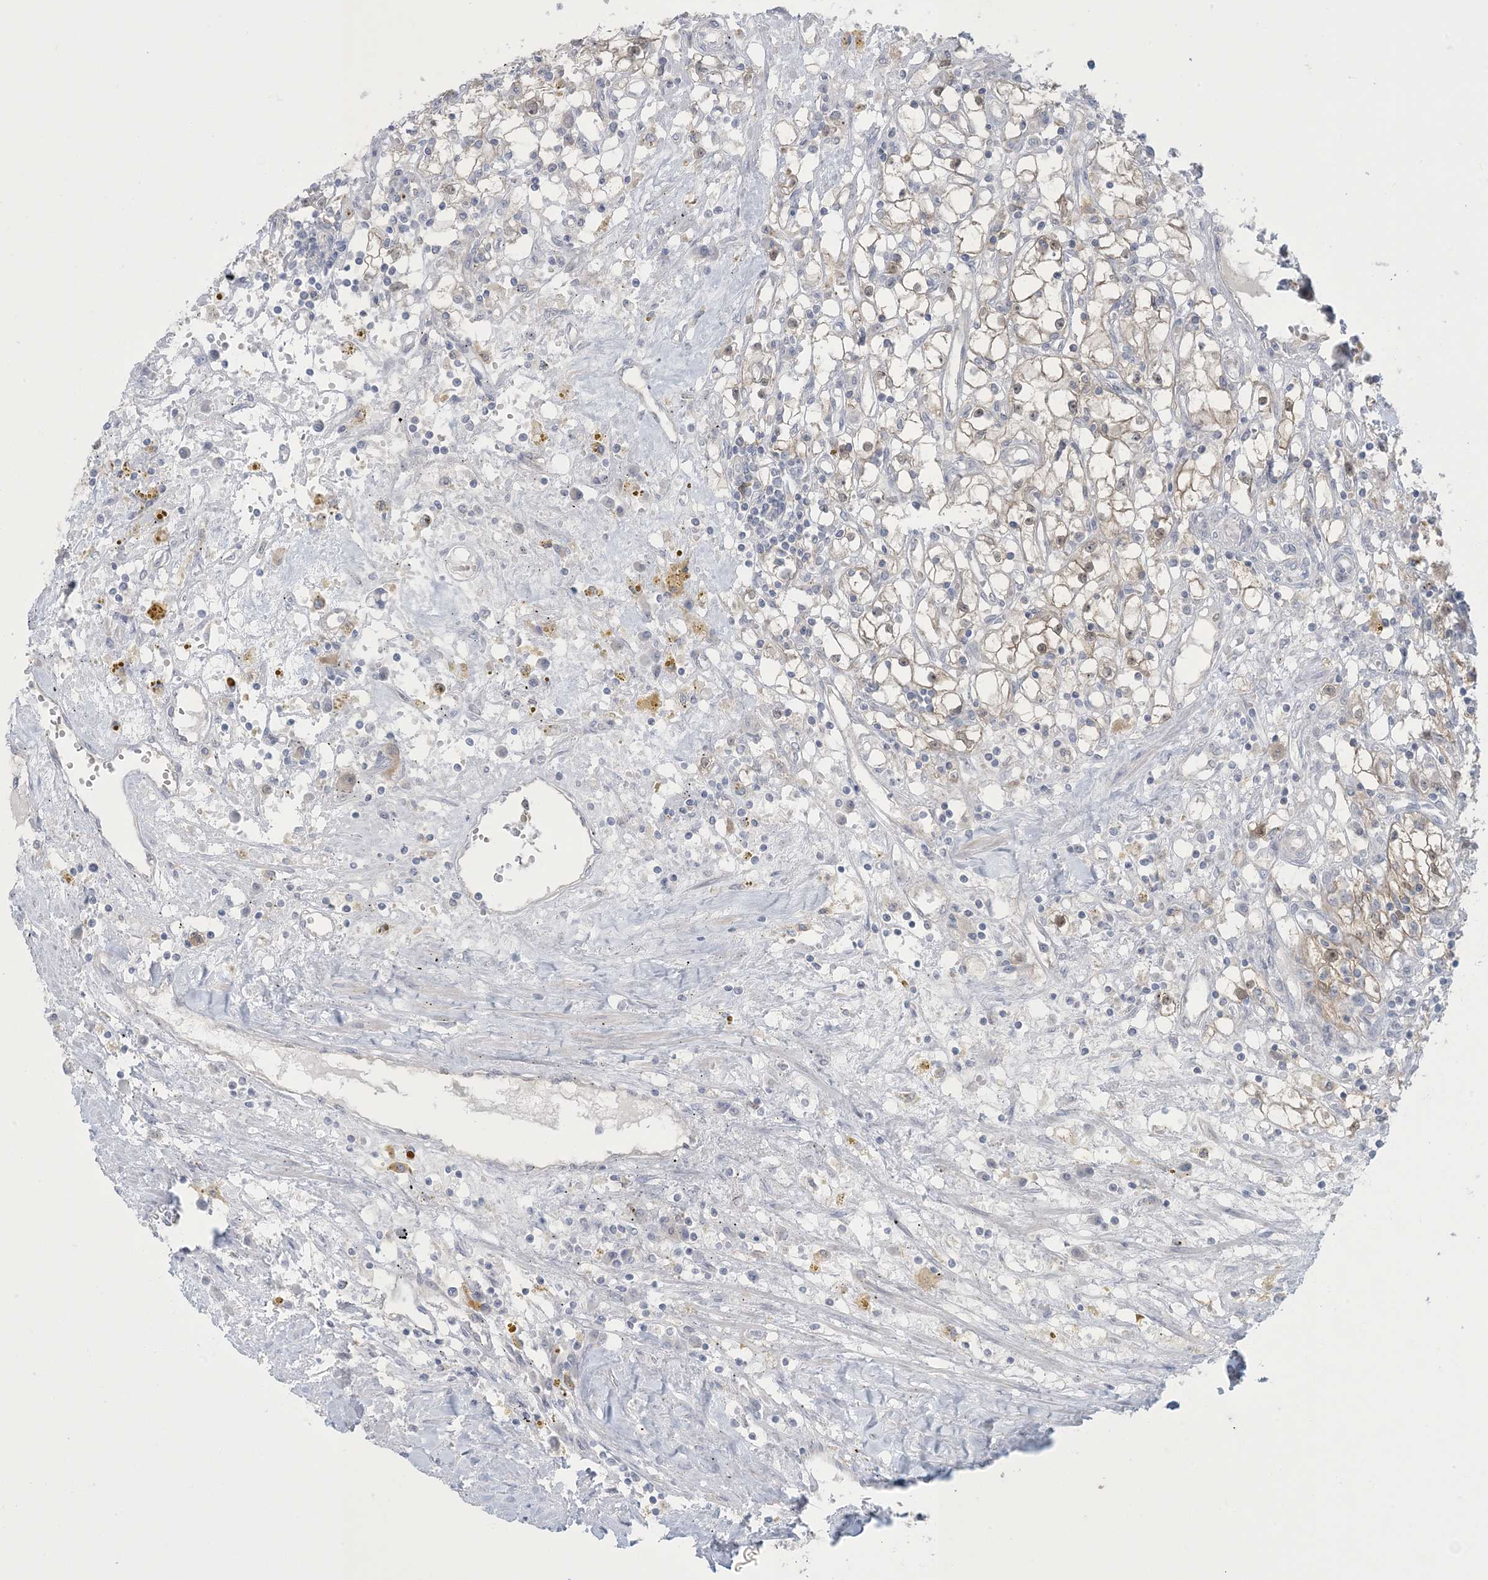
{"staining": {"intensity": "weak", "quantity": "<25%", "location": "cytoplasmic/membranous,nuclear"}, "tissue": "renal cancer", "cell_type": "Tumor cells", "image_type": "cancer", "snomed": [{"axis": "morphology", "description": "Adenocarcinoma, NOS"}, {"axis": "topography", "description": "Kidney"}], "caption": "A high-resolution photomicrograph shows IHC staining of renal adenocarcinoma, which displays no significant expression in tumor cells.", "gene": "NRBP2", "patient": {"sex": "male", "age": 56}}